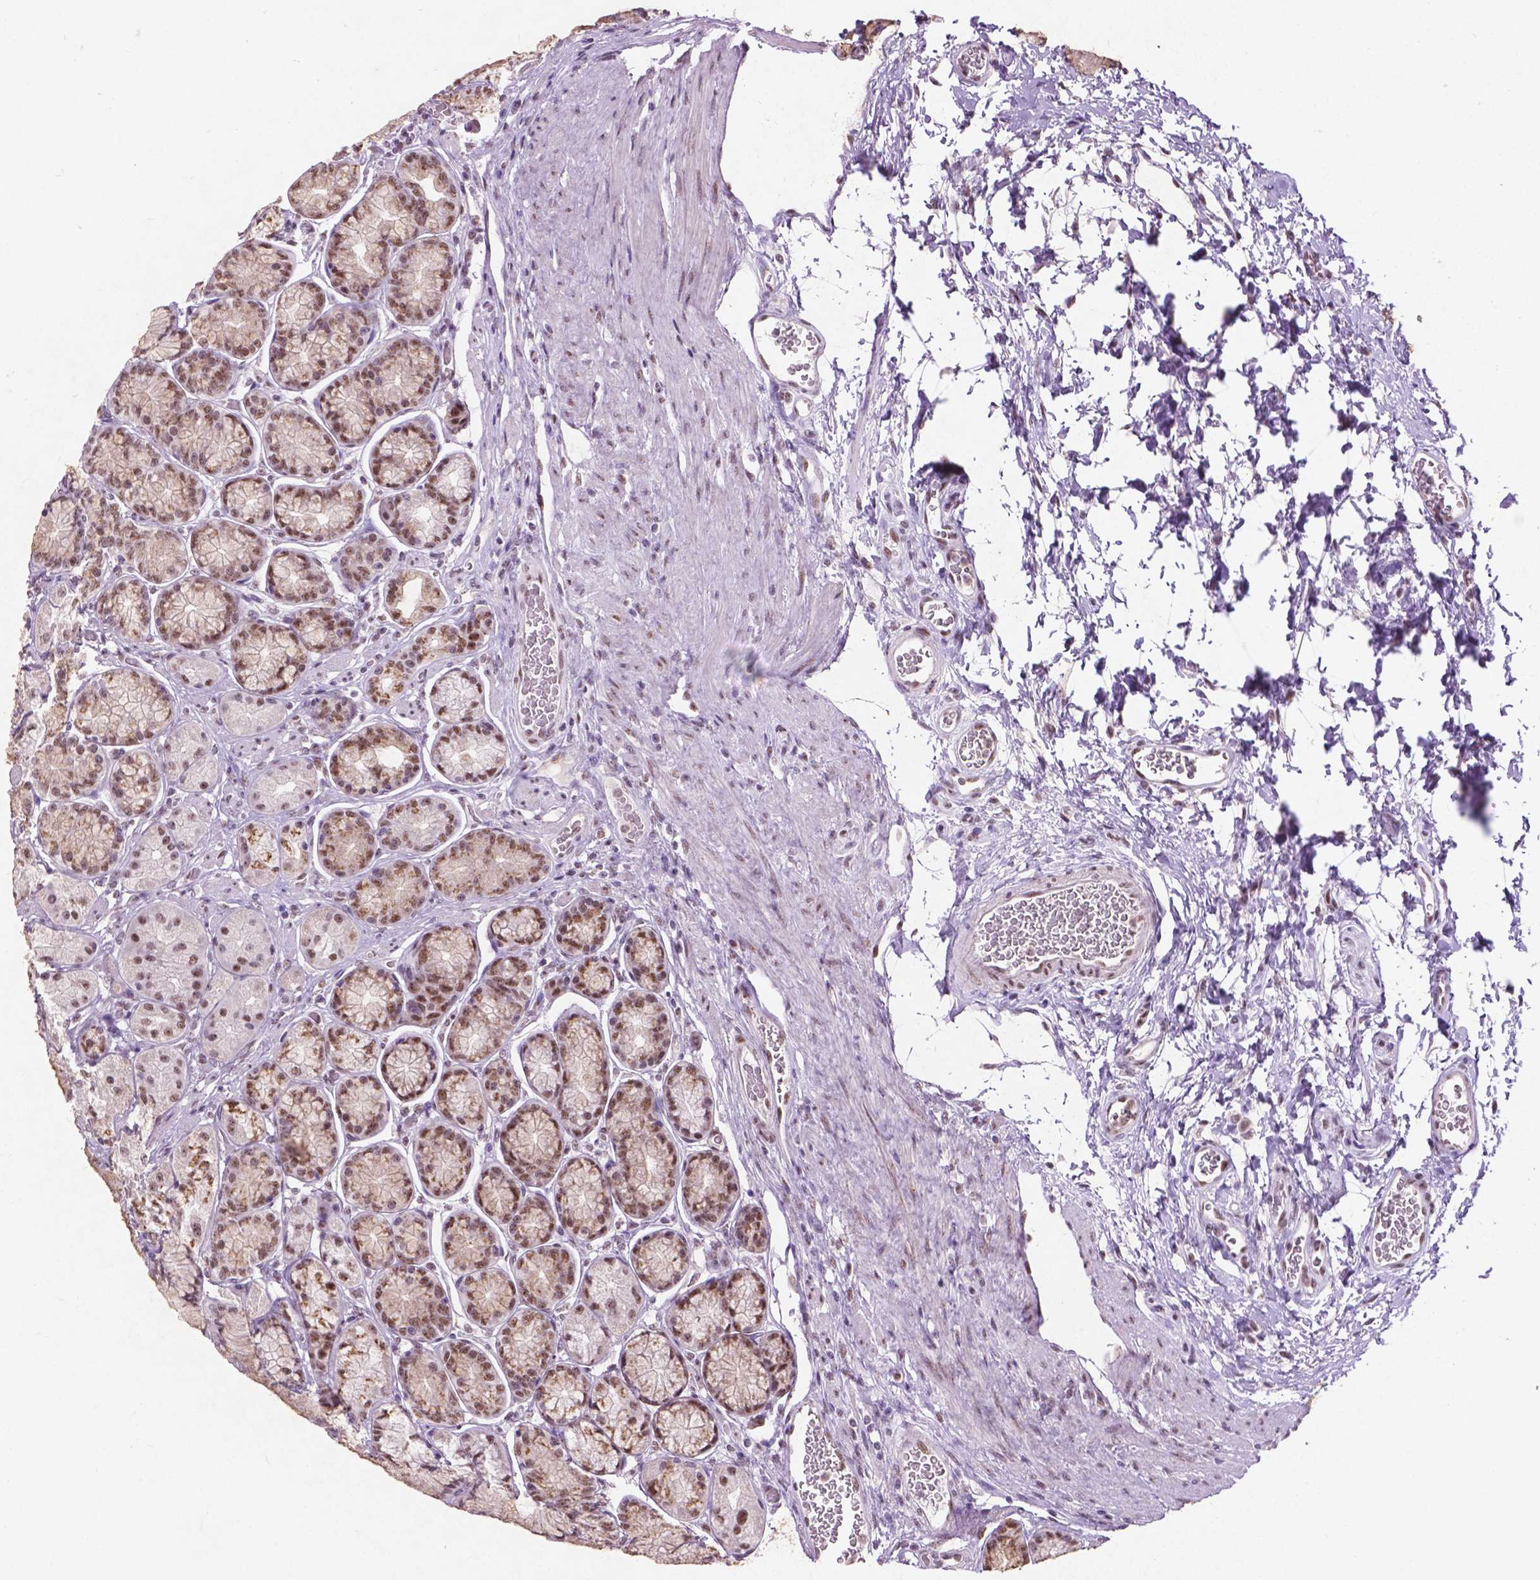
{"staining": {"intensity": "moderate", "quantity": "25%-75%", "location": "nuclear"}, "tissue": "stomach", "cell_type": "Glandular cells", "image_type": "normal", "snomed": [{"axis": "morphology", "description": "Normal tissue, NOS"}, {"axis": "morphology", "description": "Adenocarcinoma, NOS"}, {"axis": "morphology", "description": "Adenocarcinoma, High grade"}, {"axis": "topography", "description": "Stomach, upper"}, {"axis": "topography", "description": "Stomach"}], "caption": "The immunohistochemical stain labels moderate nuclear staining in glandular cells of unremarkable stomach. (IHC, brightfield microscopy, high magnification).", "gene": "COIL", "patient": {"sex": "female", "age": 65}}